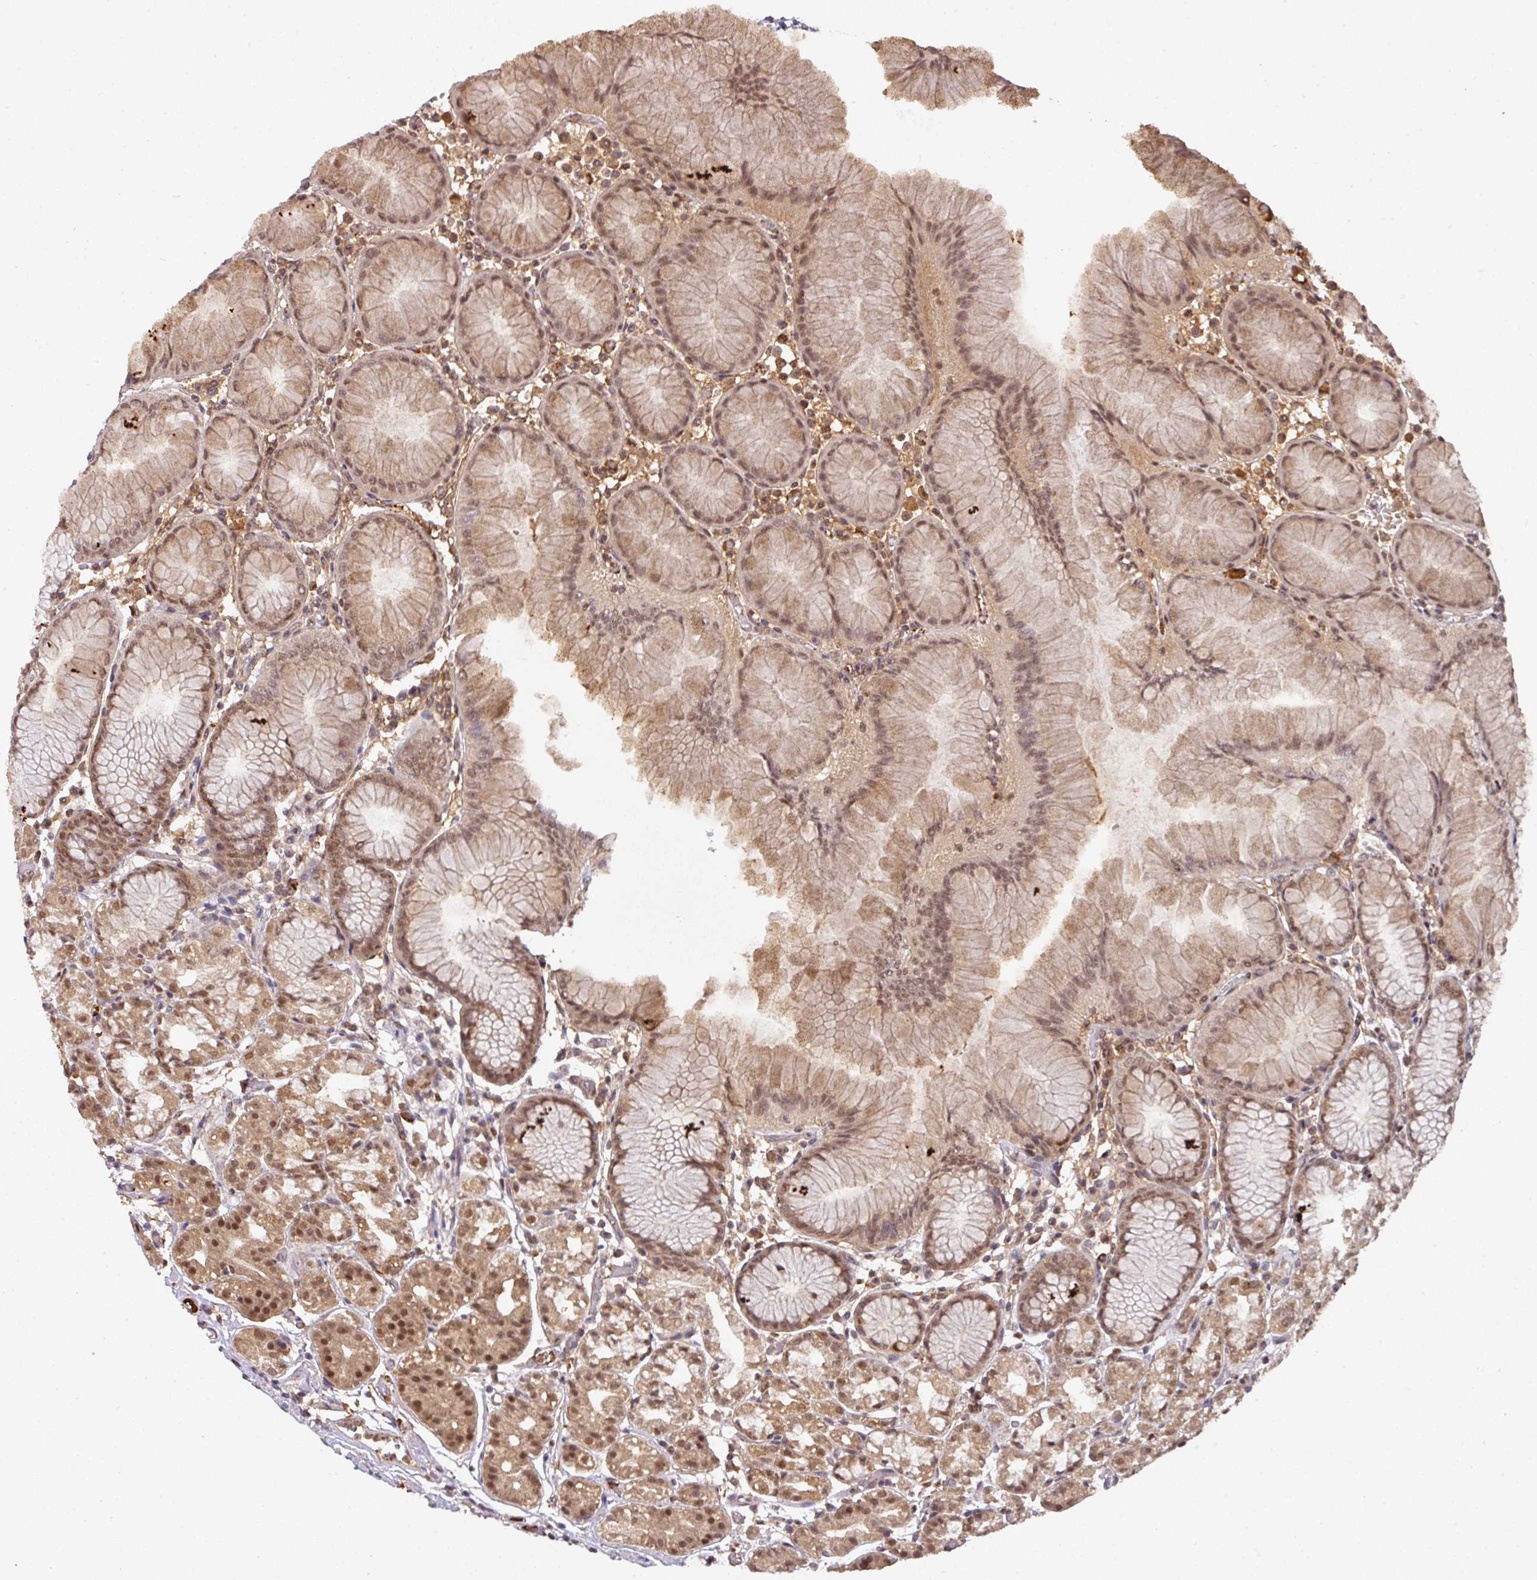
{"staining": {"intensity": "moderate", "quantity": ">75%", "location": "cytoplasmic/membranous,nuclear"}, "tissue": "stomach", "cell_type": "Glandular cells", "image_type": "normal", "snomed": [{"axis": "morphology", "description": "Normal tissue, NOS"}, {"axis": "topography", "description": "Stomach"}], "caption": "Immunohistochemical staining of unremarkable human stomach displays medium levels of moderate cytoplasmic/membranous,nuclear positivity in about >75% of glandular cells.", "gene": "RANBP9", "patient": {"sex": "female", "age": 57}}